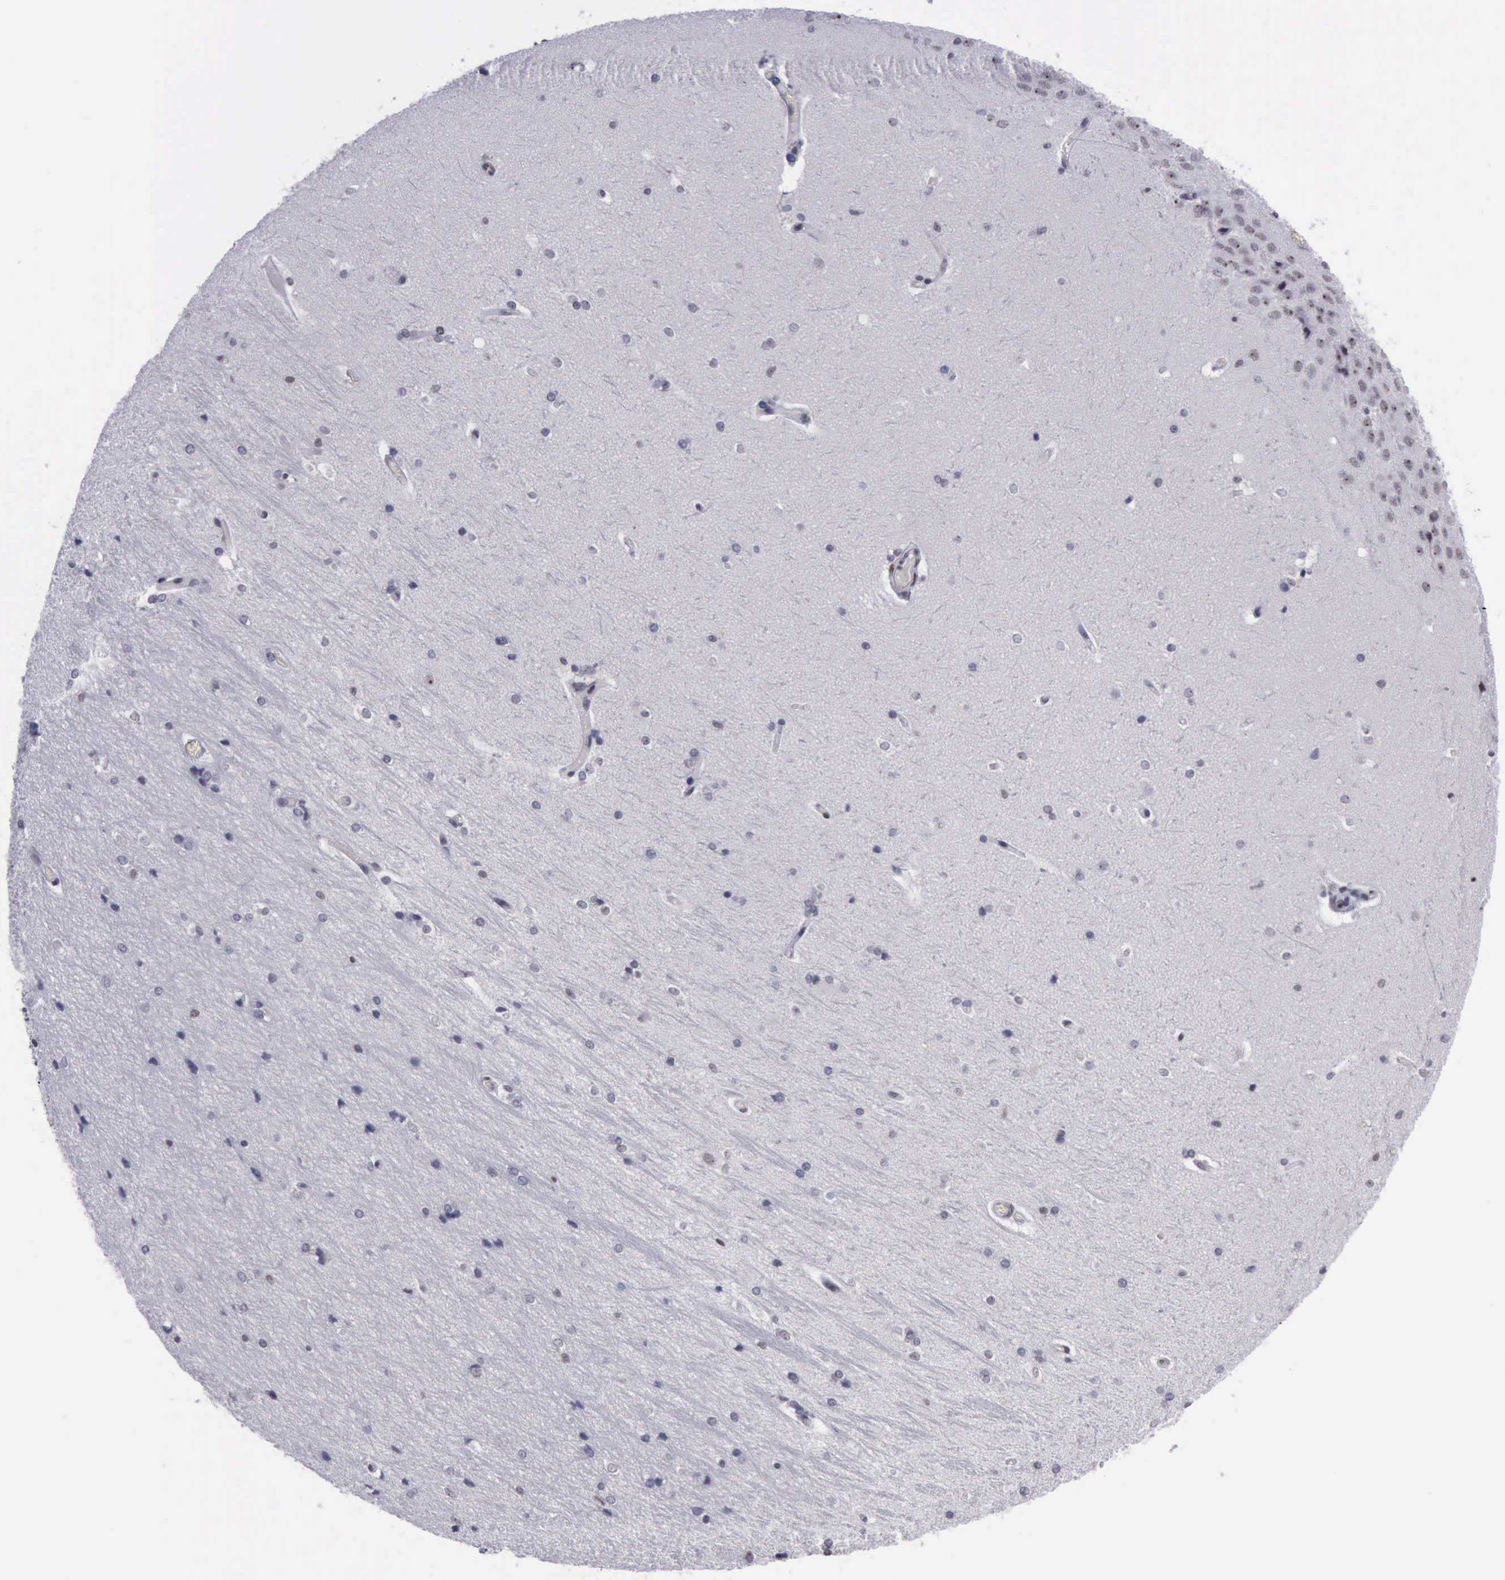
{"staining": {"intensity": "negative", "quantity": "none", "location": "none"}, "tissue": "hippocampus", "cell_type": "Glial cells", "image_type": "normal", "snomed": [{"axis": "morphology", "description": "Normal tissue, NOS"}, {"axis": "topography", "description": "Hippocampus"}], "caption": "Normal hippocampus was stained to show a protein in brown. There is no significant staining in glial cells. (Stains: DAB (3,3'-diaminobenzidine) immunohistochemistry with hematoxylin counter stain, Microscopy: brightfield microscopy at high magnification).", "gene": "YY1", "patient": {"sex": "female", "age": 19}}